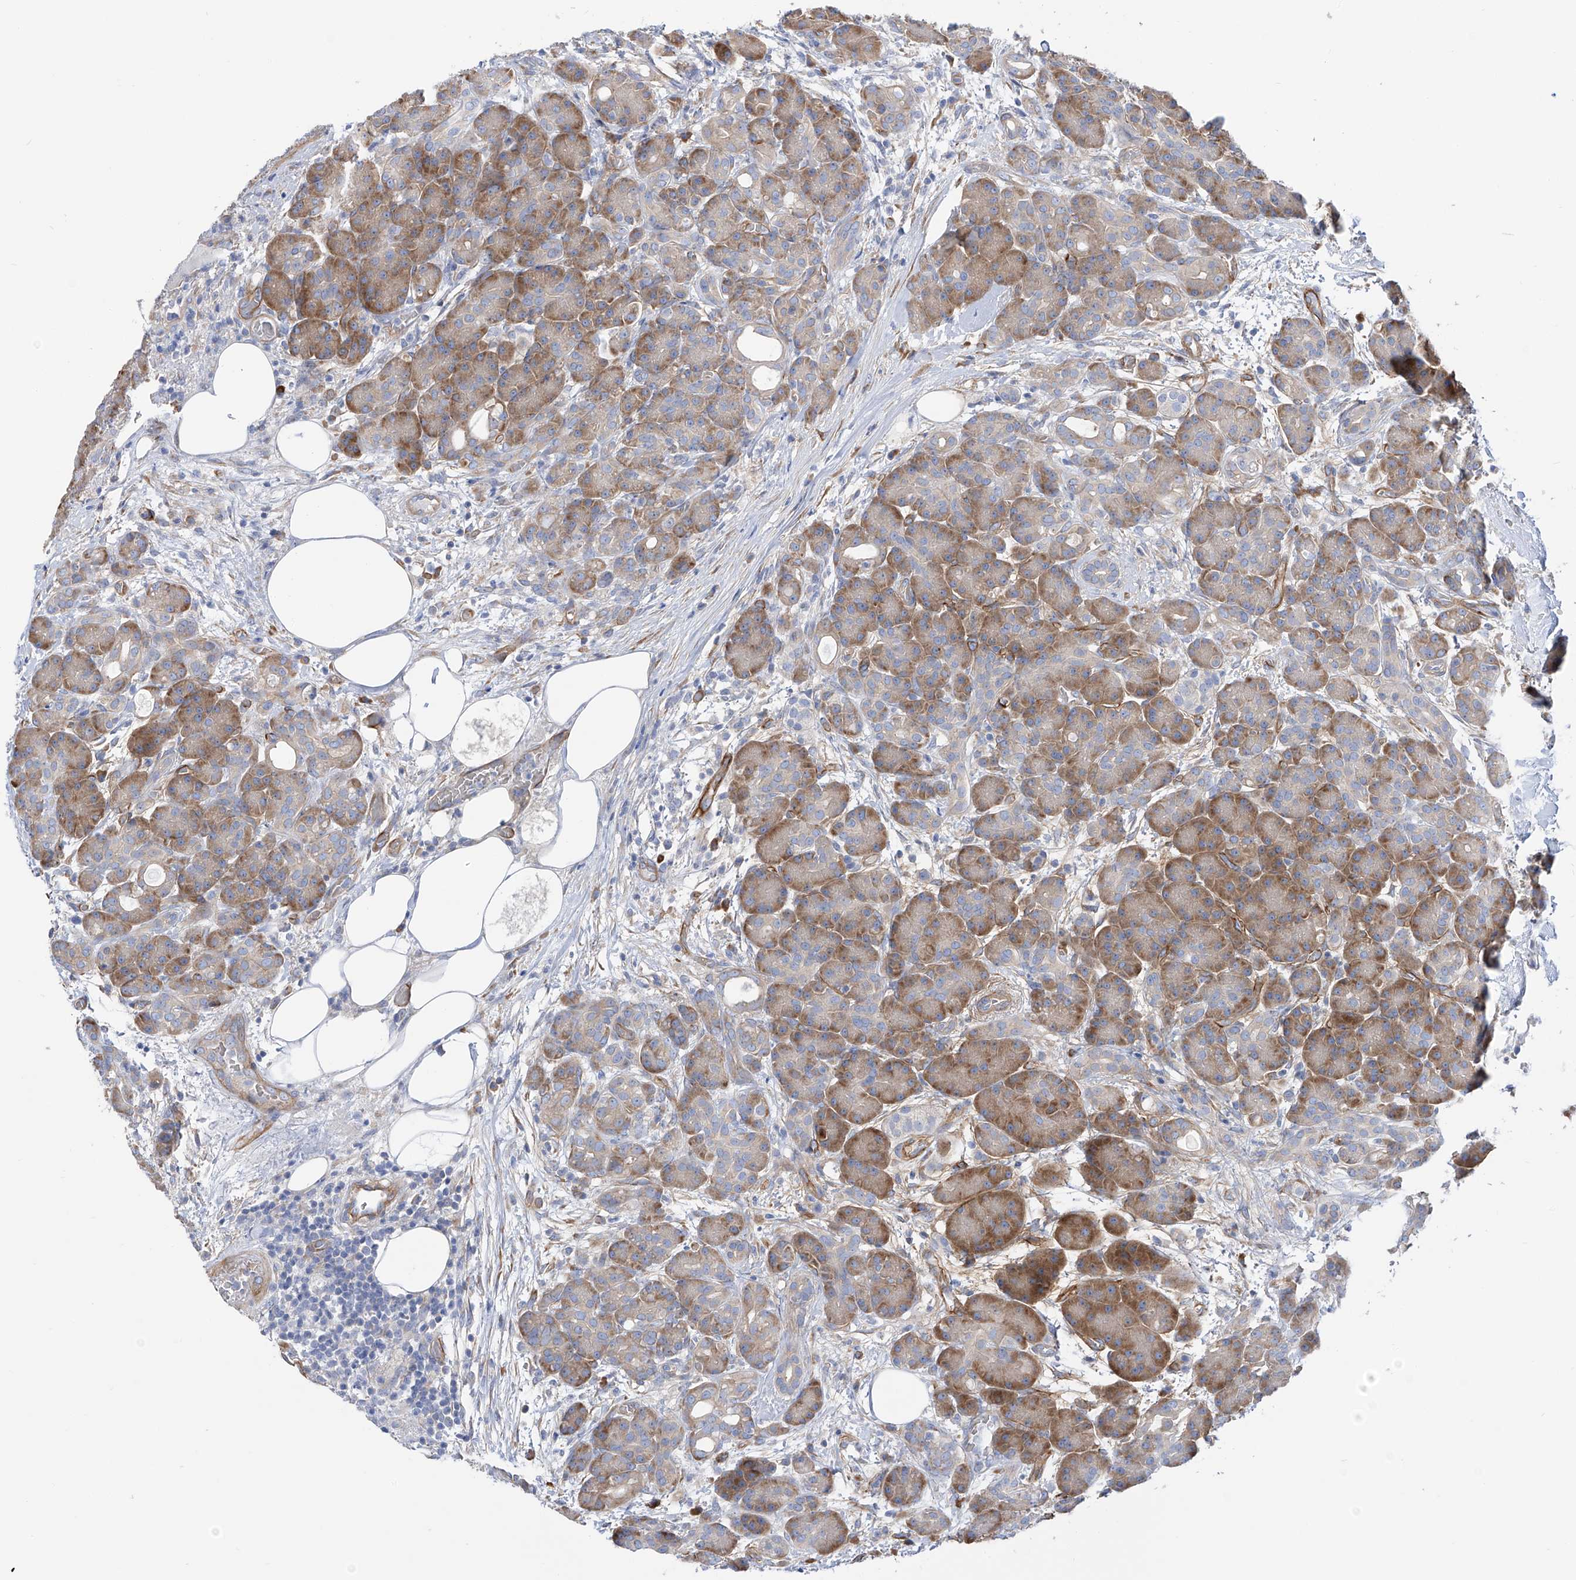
{"staining": {"intensity": "moderate", "quantity": ">75%", "location": "cytoplasmic/membranous"}, "tissue": "pancreas", "cell_type": "Exocrine glandular cells", "image_type": "normal", "snomed": [{"axis": "morphology", "description": "Normal tissue, NOS"}, {"axis": "topography", "description": "Pancreas"}], "caption": "IHC histopathology image of unremarkable pancreas stained for a protein (brown), which shows medium levels of moderate cytoplasmic/membranous expression in about >75% of exocrine glandular cells.", "gene": "LCA5", "patient": {"sex": "male", "age": 63}}